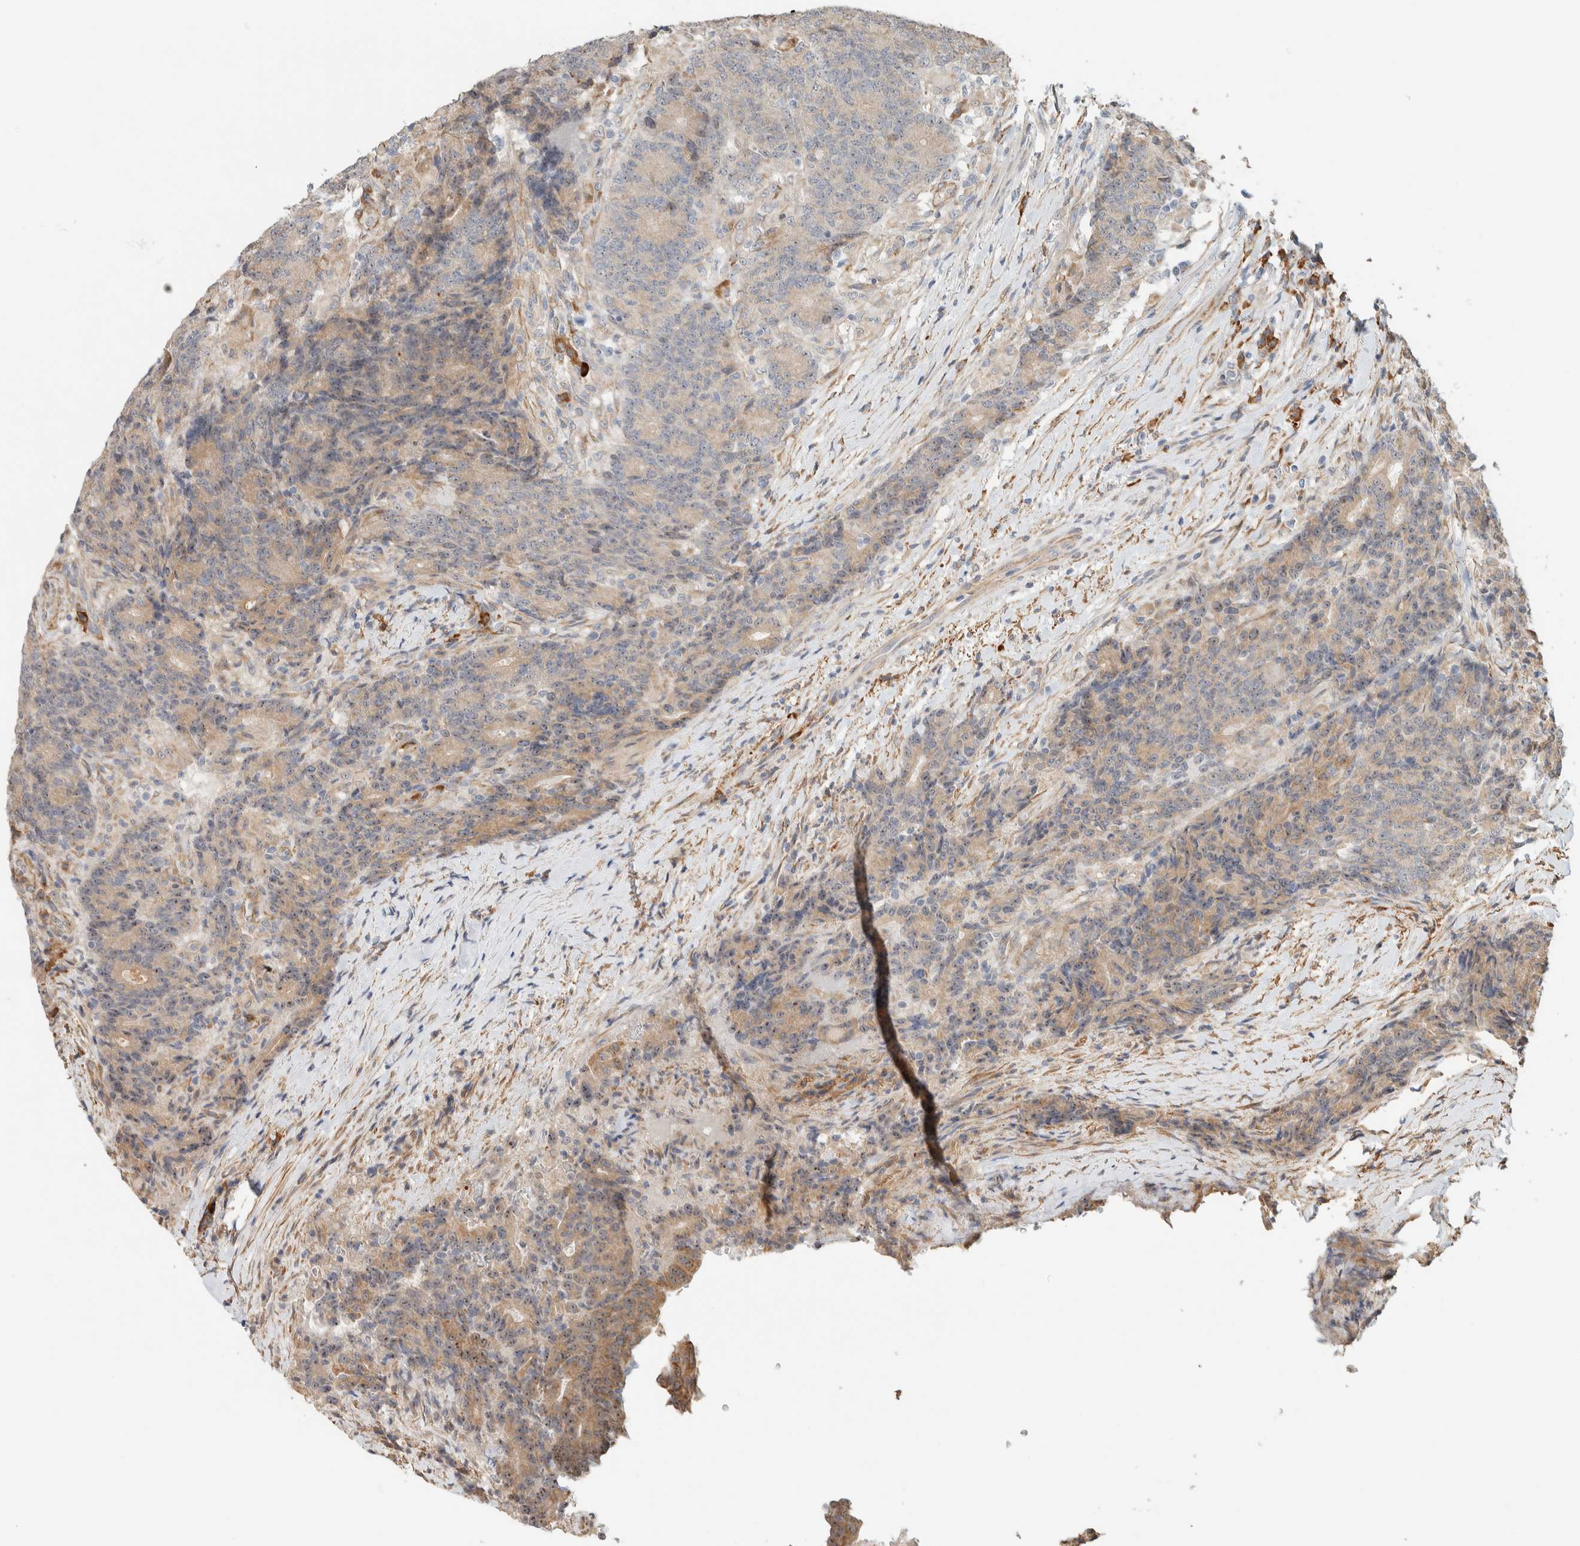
{"staining": {"intensity": "moderate", "quantity": "25%-75%", "location": "cytoplasmic/membranous,nuclear"}, "tissue": "colorectal cancer", "cell_type": "Tumor cells", "image_type": "cancer", "snomed": [{"axis": "morphology", "description": "Normal tissue, NOS"}, {"axis": "morphology", "description": "Adenocarcinoma, NOS"}, {"axis": "topography", "description": "Colon"}], "caption": "High-power microscopy captured an immunohistochemistry histopathology image of adenocarcinoma (colorectal), revealing moderate cytoplasmic/membranous and nuclear staining in approximately 25%-75% of tumor cells.", "gene": "KLHL40", "patient": {"sex": "female", "age": 75}}